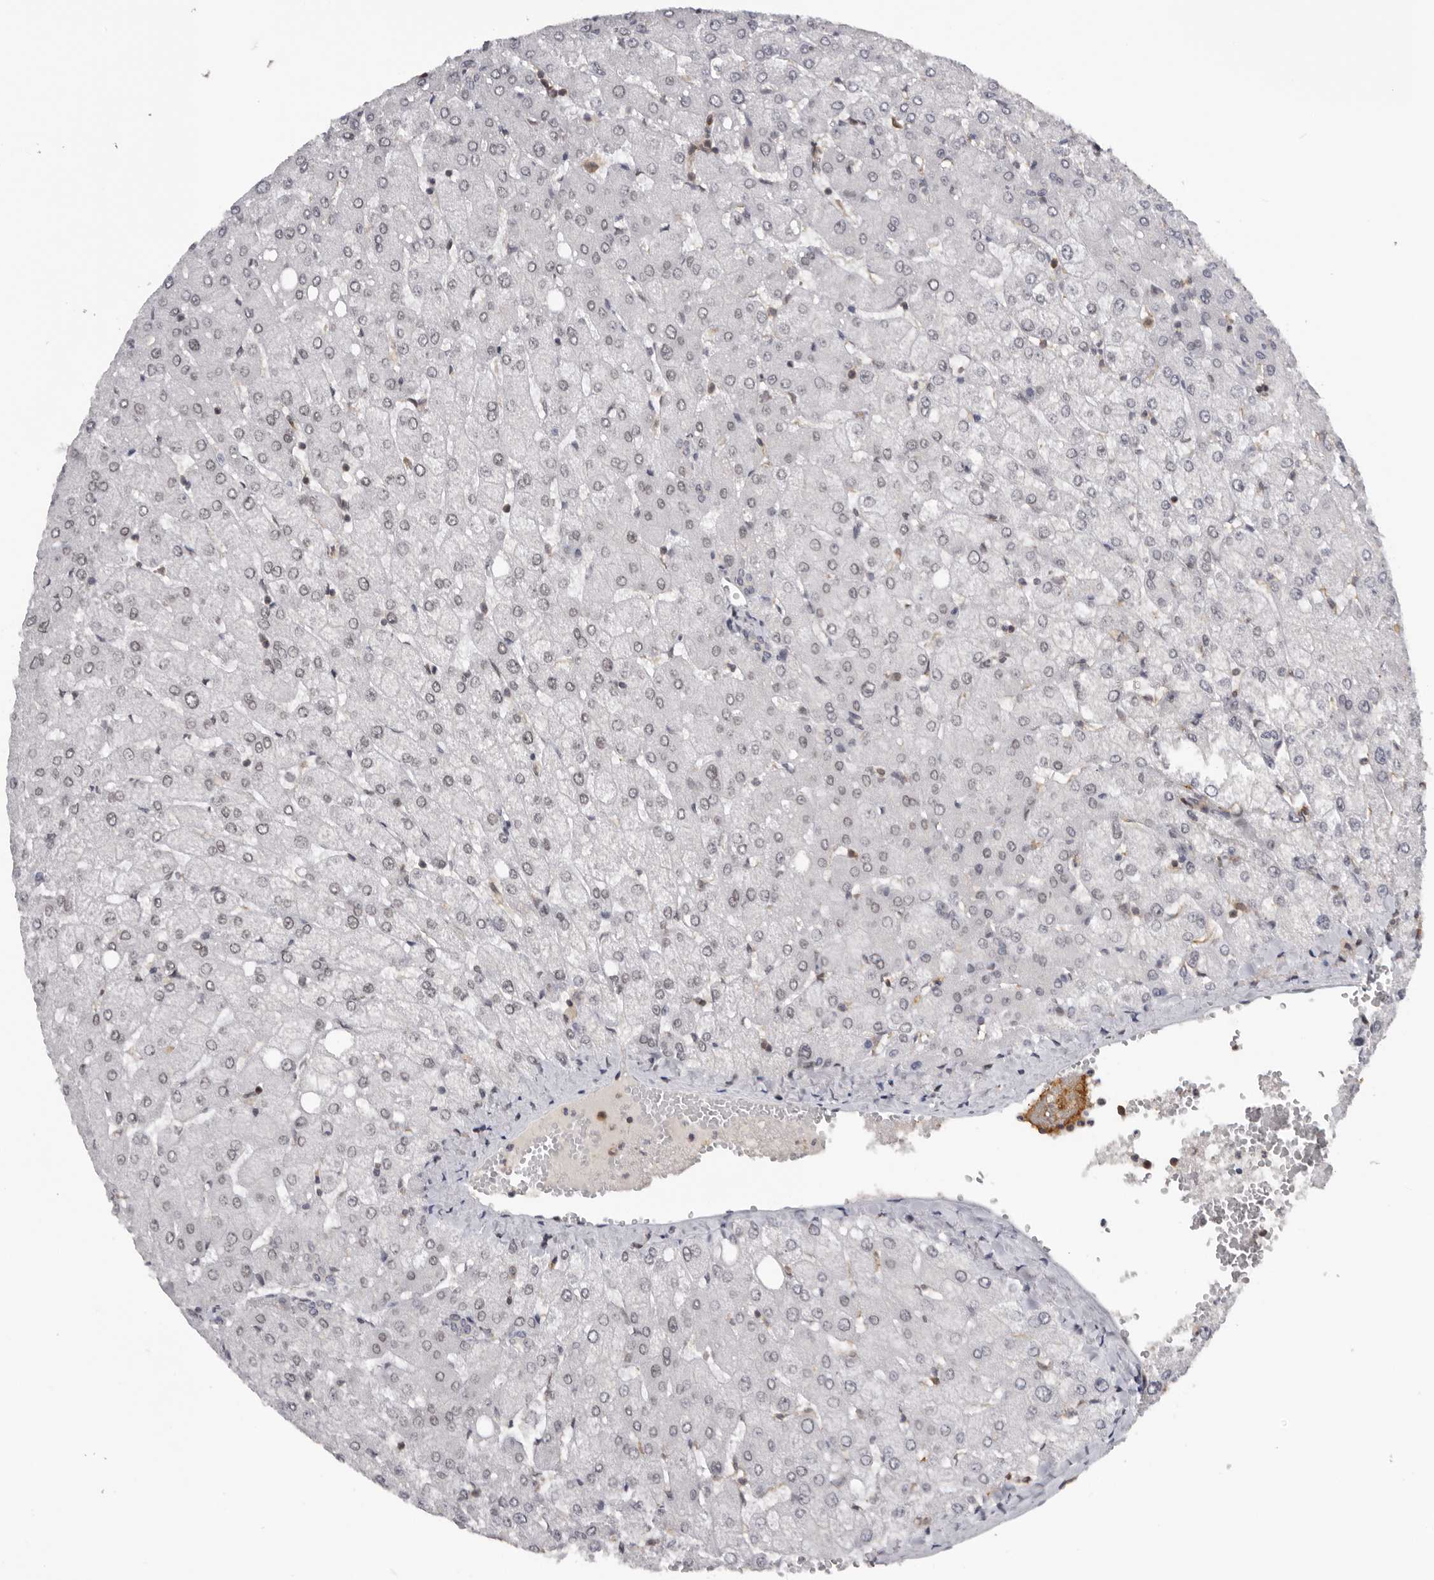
{"staining": {"intensity": "negative", "quantity": "none", "location": "none"}, "tissue": "liver", "cell_type": "Cholangiocytes", "image_type": "normal", "snomed": [{"axis": "morphology", "description": "Normal tissue, NOS"}, {"axis": "topography", "description": "Liver"}], "caption": "A micrograph of liver stained for a protein exhibits no brown staining in cholangiocytes. (Brightfield microscopy of DAB IHC at high magnification).", "gene": "KIF2B", "patient": {"sex": "female", "age": 54}}